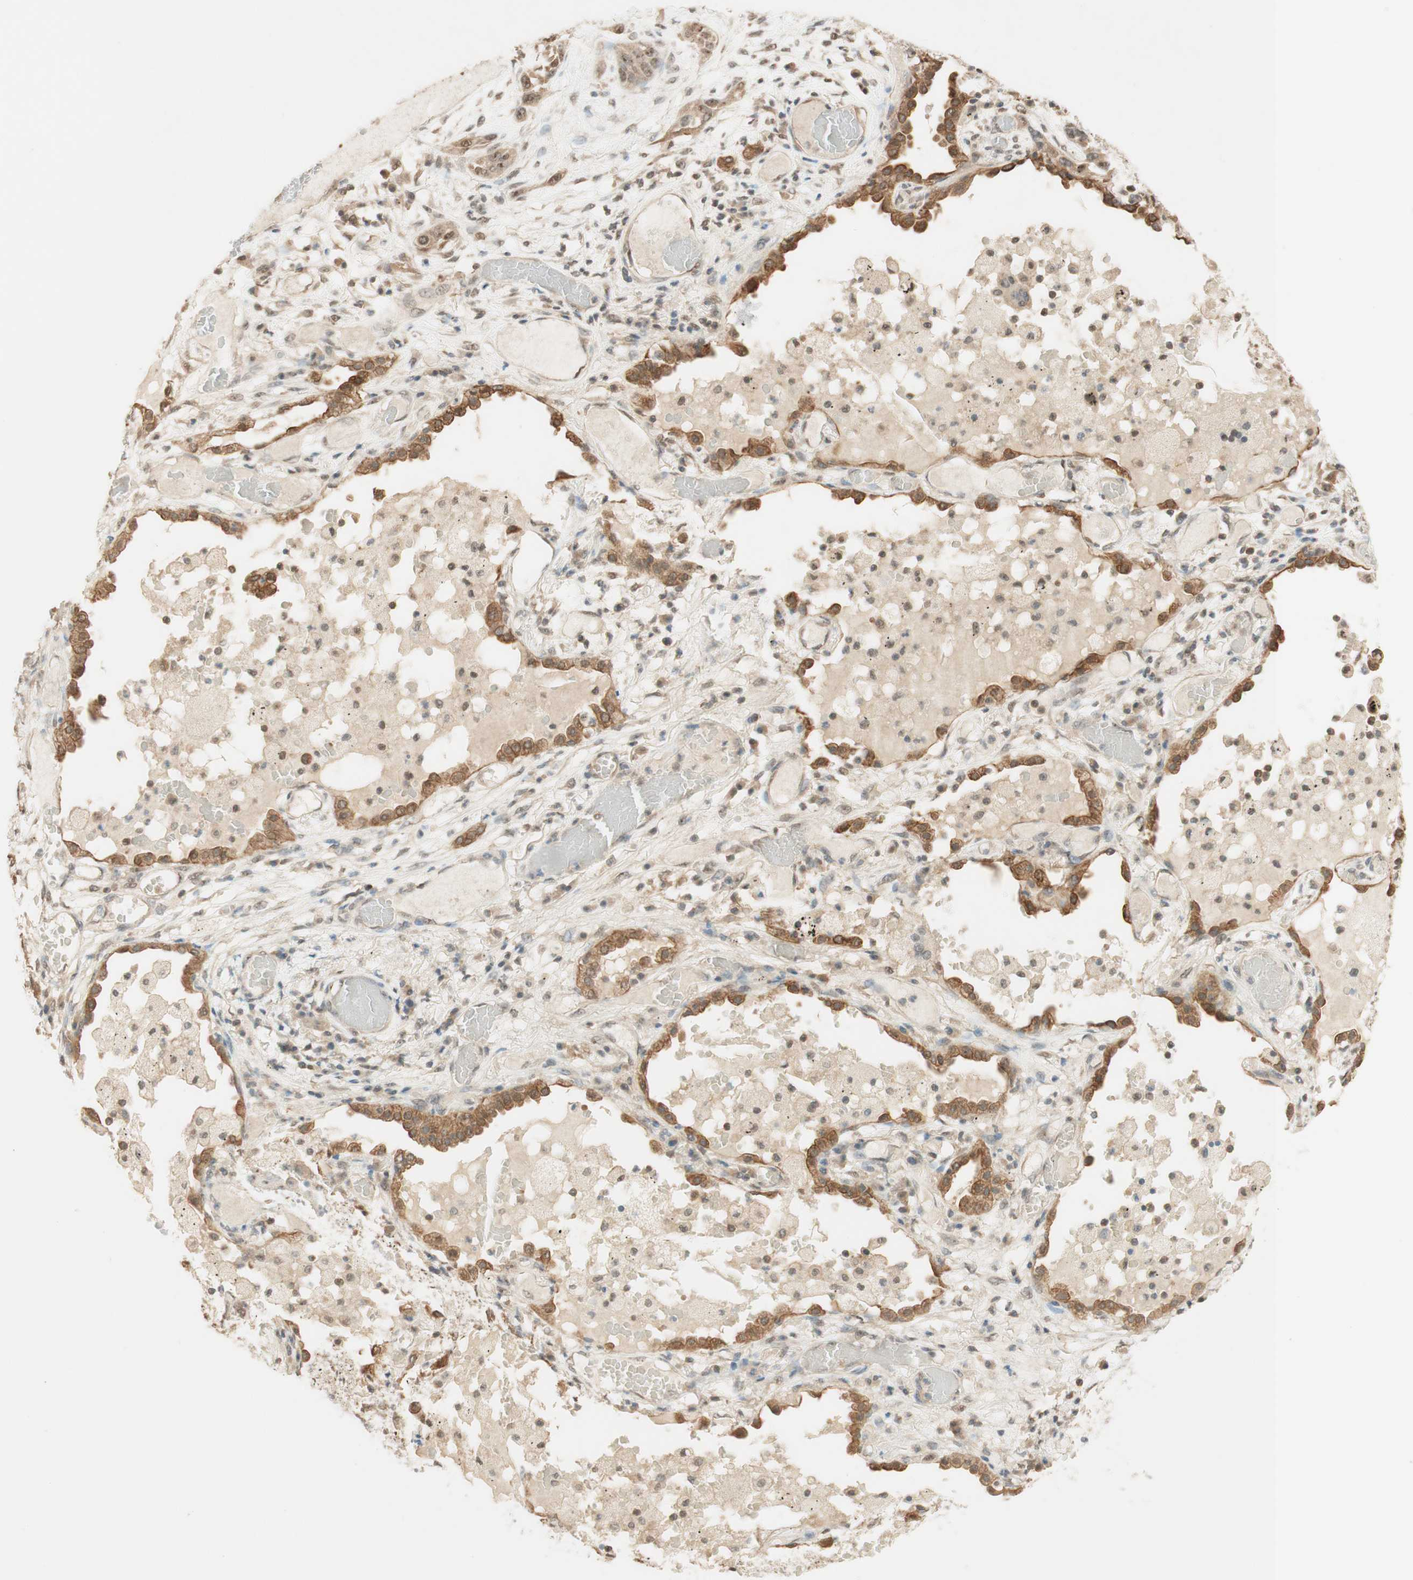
{"staining": {"intensity": "moderate", "quantity": ">75%", "location": "cytoplasmic/membranous,nuclear"}, "tissue": "lung cancer", "cell_type": "Tumor cells", "image_type": "cancer", "snomed": [{"axis": "morphology", "description": "Squamous cell carcinoma, NOS"}, {"axis": "topography", "description": "Lung"}], "caption": "Lung cancer (squamous cell carcinoma) stained for a protein (brown) demonstrates moderate cytoplasmic/membranous and nuclear positive staining in approximately >75% of tumor cells.", "gene": "SPINT2", "patient": {"sex": "male", "age": 71}}